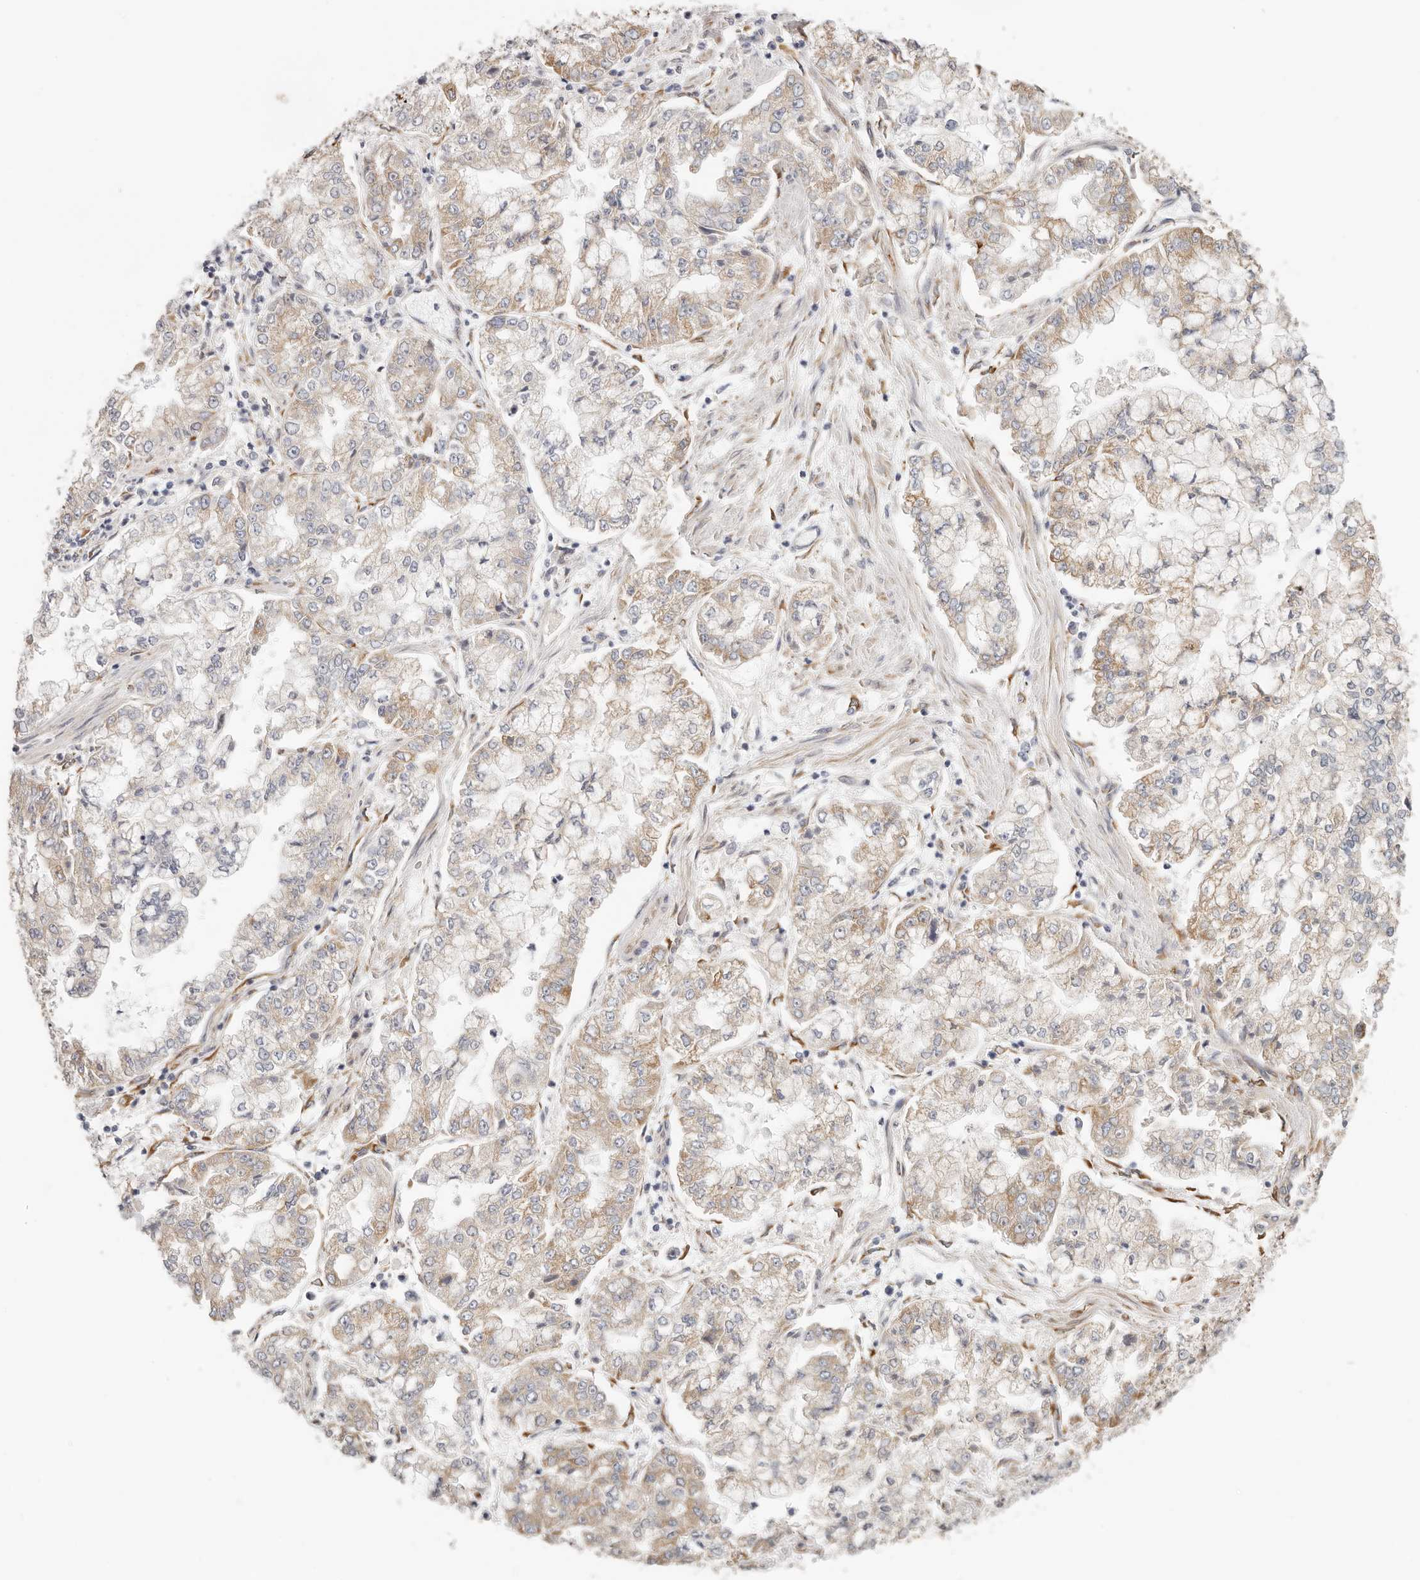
{"staining": {"intensity": "moderate", "quantity": ">75%", "location": "cytoplasmic/membranous"}, "tissue": "stomach cancer", "cell_type": "Tumor cells", "image_type": "cancer", "snomed": [{"axis": "morphology", "description": "Adenocarcinoma, NOS"}, {"axis": "topography", "description": "Stomach"}], "caption": "Immunohistochemistry staining of stomach cancer, which reveals medium levels of moderate cytoplasmic/membranous positivity in approximately >75% of tumor cells indicating moderate cytoplasmic/membranous protein staining. The staining was performed using DAB (3,3'-diaminobenzidine) (brown) for protein detection and nuclei were counterstained in hematoxylin (blue).", "gene": "AFDN", "patient": {"sex": "male", "age": 76}}